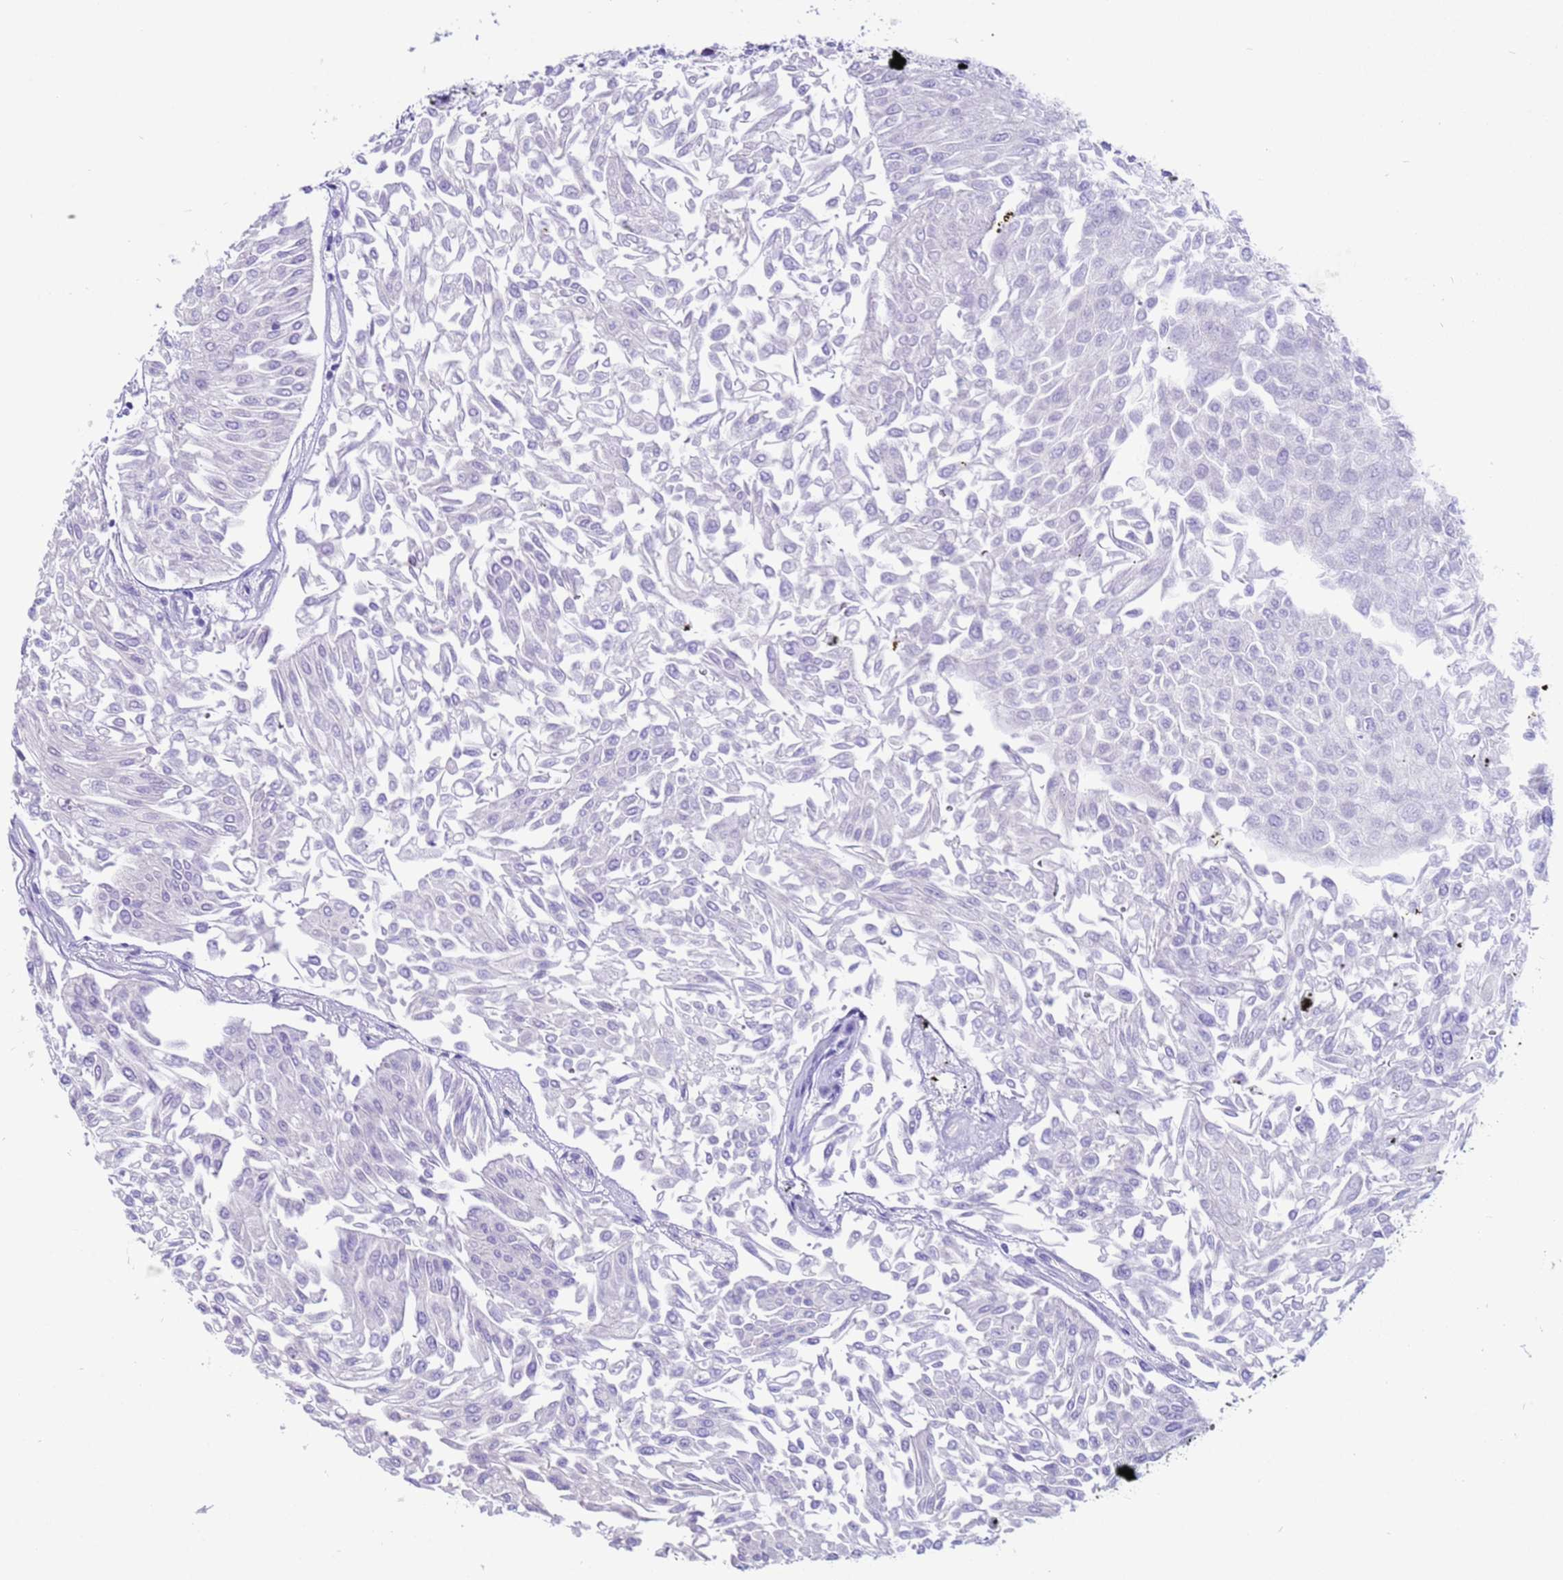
{"staining": {"intensity": "negative", "quantity": "none", "location": "none"}, "tissue": "urothelial cancer", "cell_type": "Tumor cells", "image_type": "cancer", "snomed": [{"axis": "morphology", "description": "Urothelial carcinoma, Low grade"}, {"axis": "topography", "description": "Urinary bladder"}], "caption": "Tumor cells are negative for protein expression in human urothelial cancer.", "gene": "CPB1", "patient": {"sex": "male", "age": 67}}